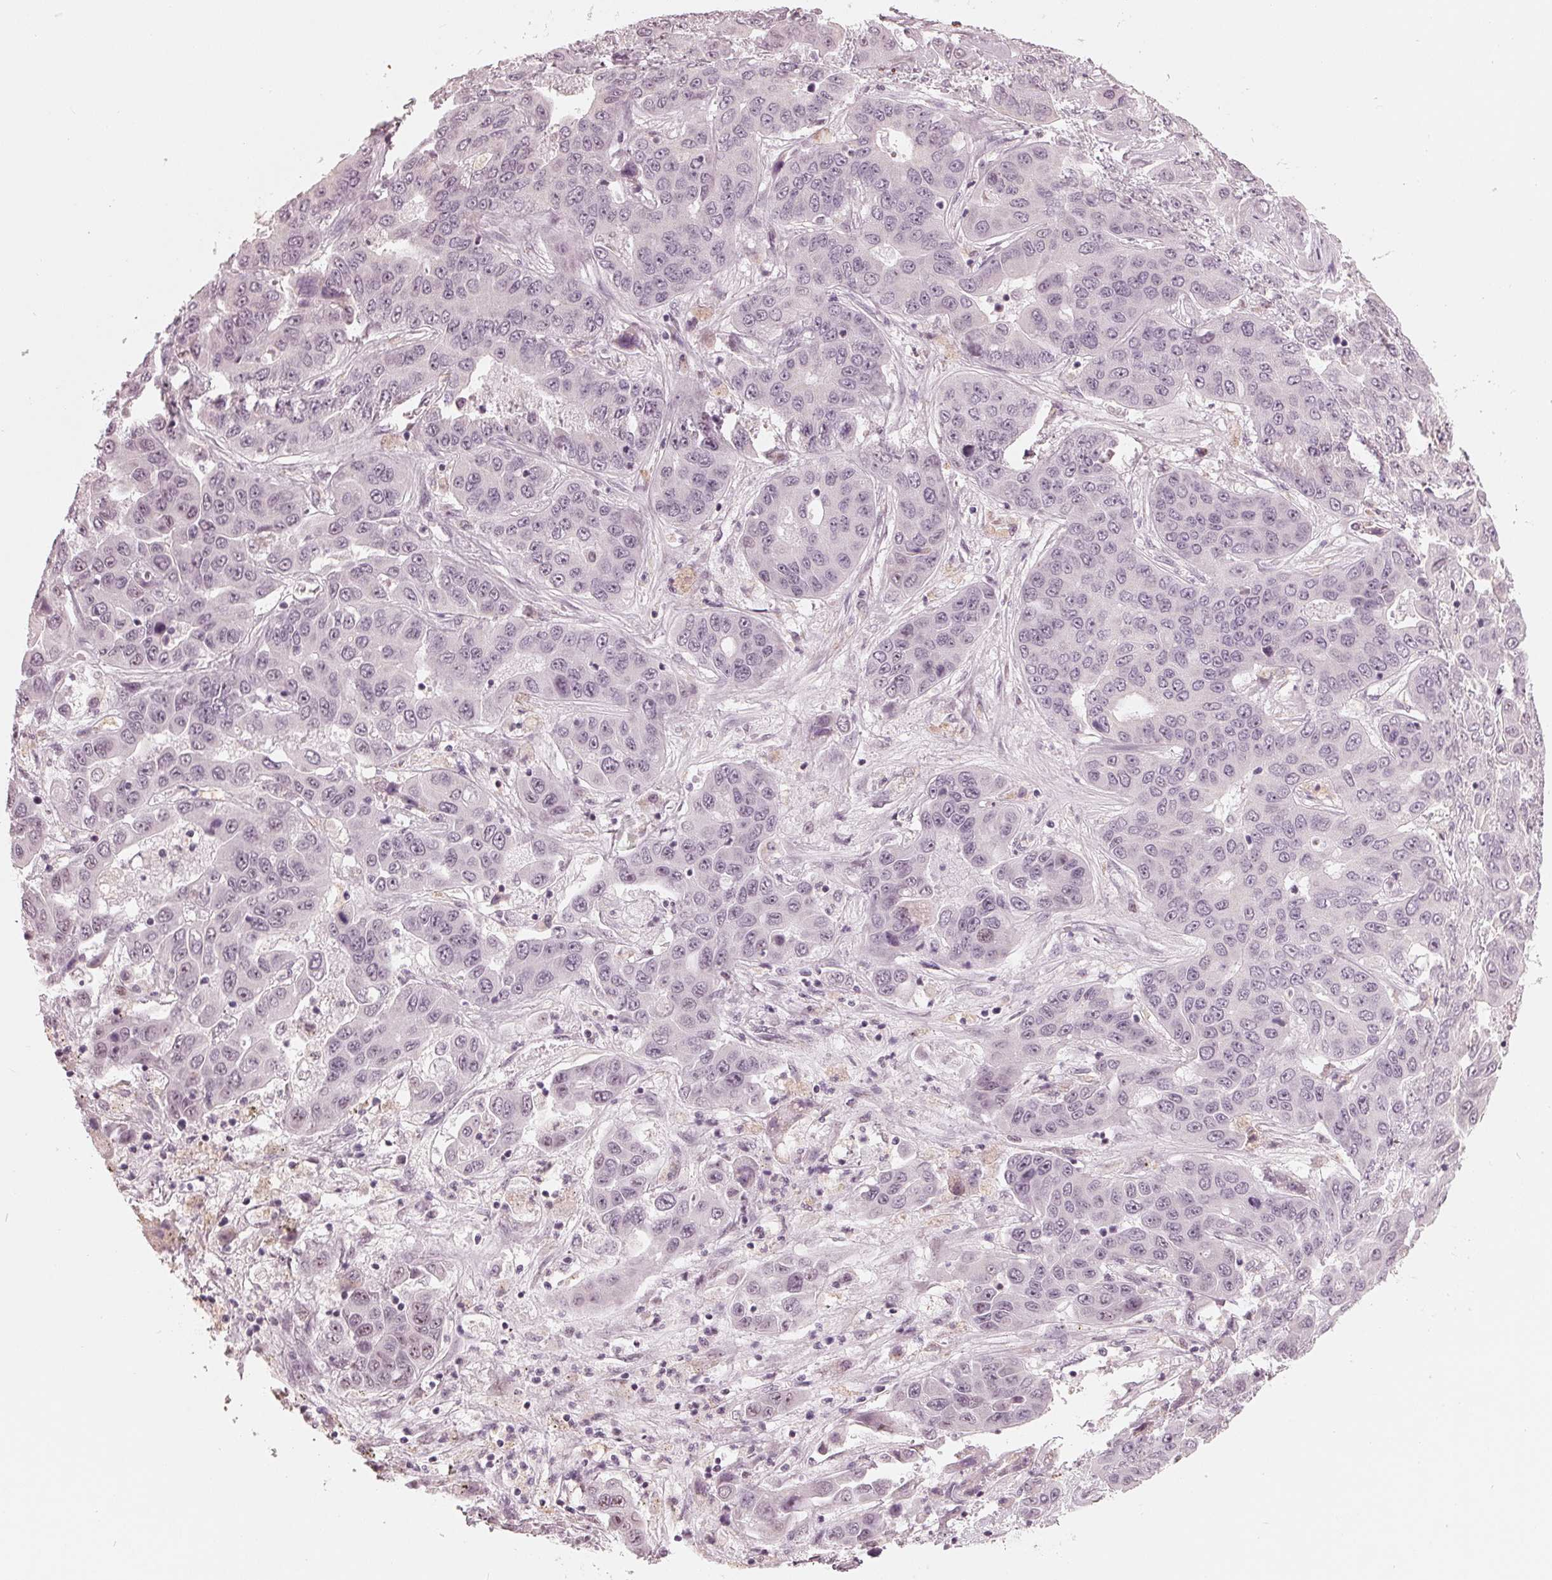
{"staining": {"intensity": "weak", "quantity": "<25%", "location": "nuclear"}, "tissue": "liver cancer", "cell_type": "Tumor cells", "image_type": "cancer", "snomed": [{"axis": "morphology", "description": "Cholangiocarcinoma"}, {"axis": "topography", "description": "Liver"}], "caption": "Tumor cells are negative for brown protein staining in liver cancer (cholangiocarcinoma). (Brightfield microscopy of DAB (3,3'-diaminobenzidine) IHC at high magnification).", "gene": "ADPRHL1", "patient": {"sex": "female", "age": 52}}